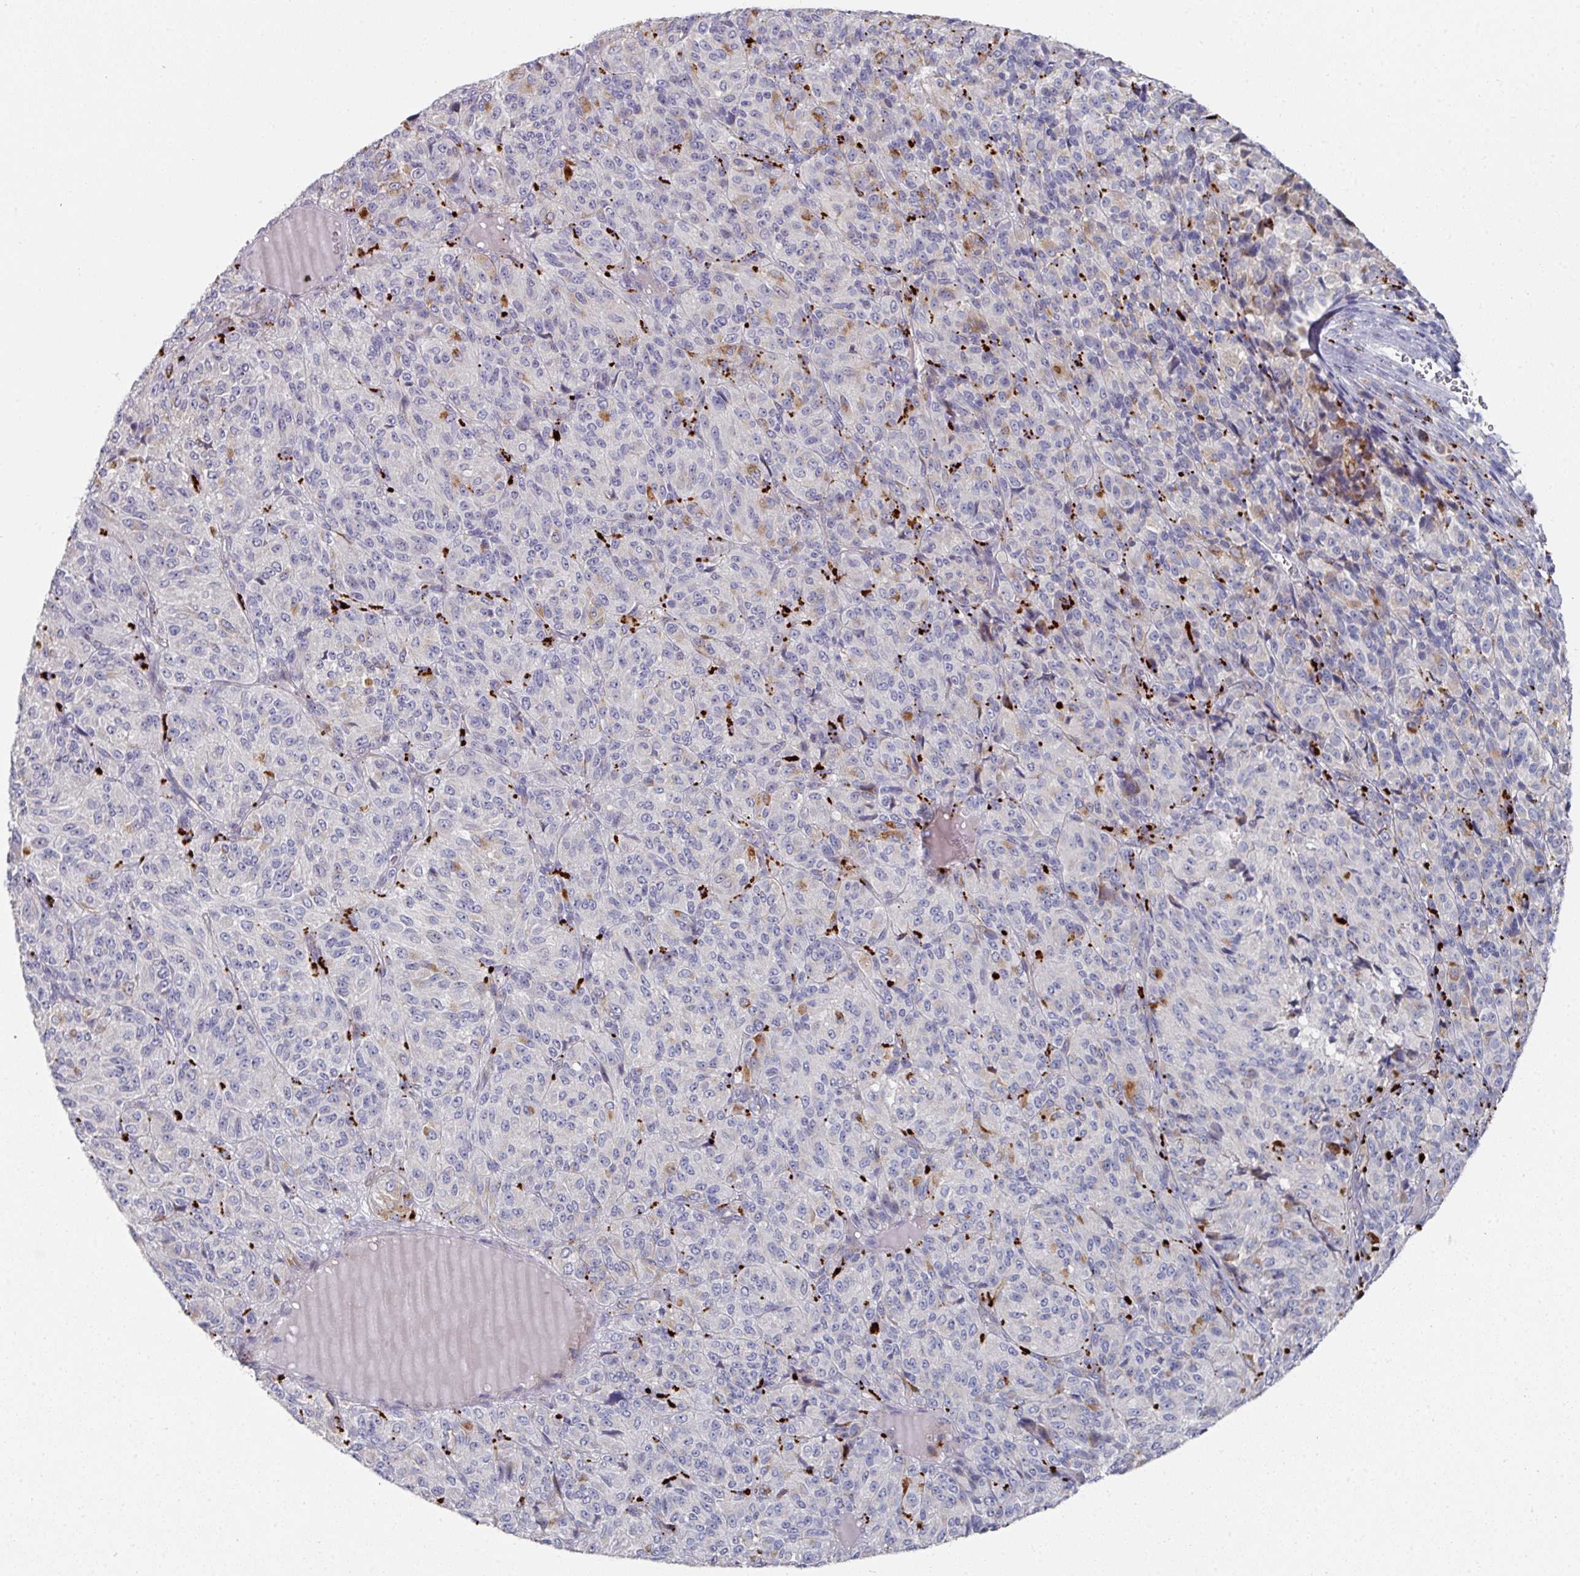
{"staining": {"intensity": "negative", "quantity": "none", "location": "none"}, "tissue": "melanoma", "cell_type": "Tumor cells", "image_type": "cancer", "snomed": [{"axis": "morphology", "description": "Malignant melanoma, Metastatic site"}, {"axis": "topography", "description": "Brain"}], "caption": "IHC photomicrograph of human melanoma stained for a protein (brown), which exhibits no staining in tumor cells.", "gene": "NT5C1A", "patient": {"sex": "female", "age": 56}}